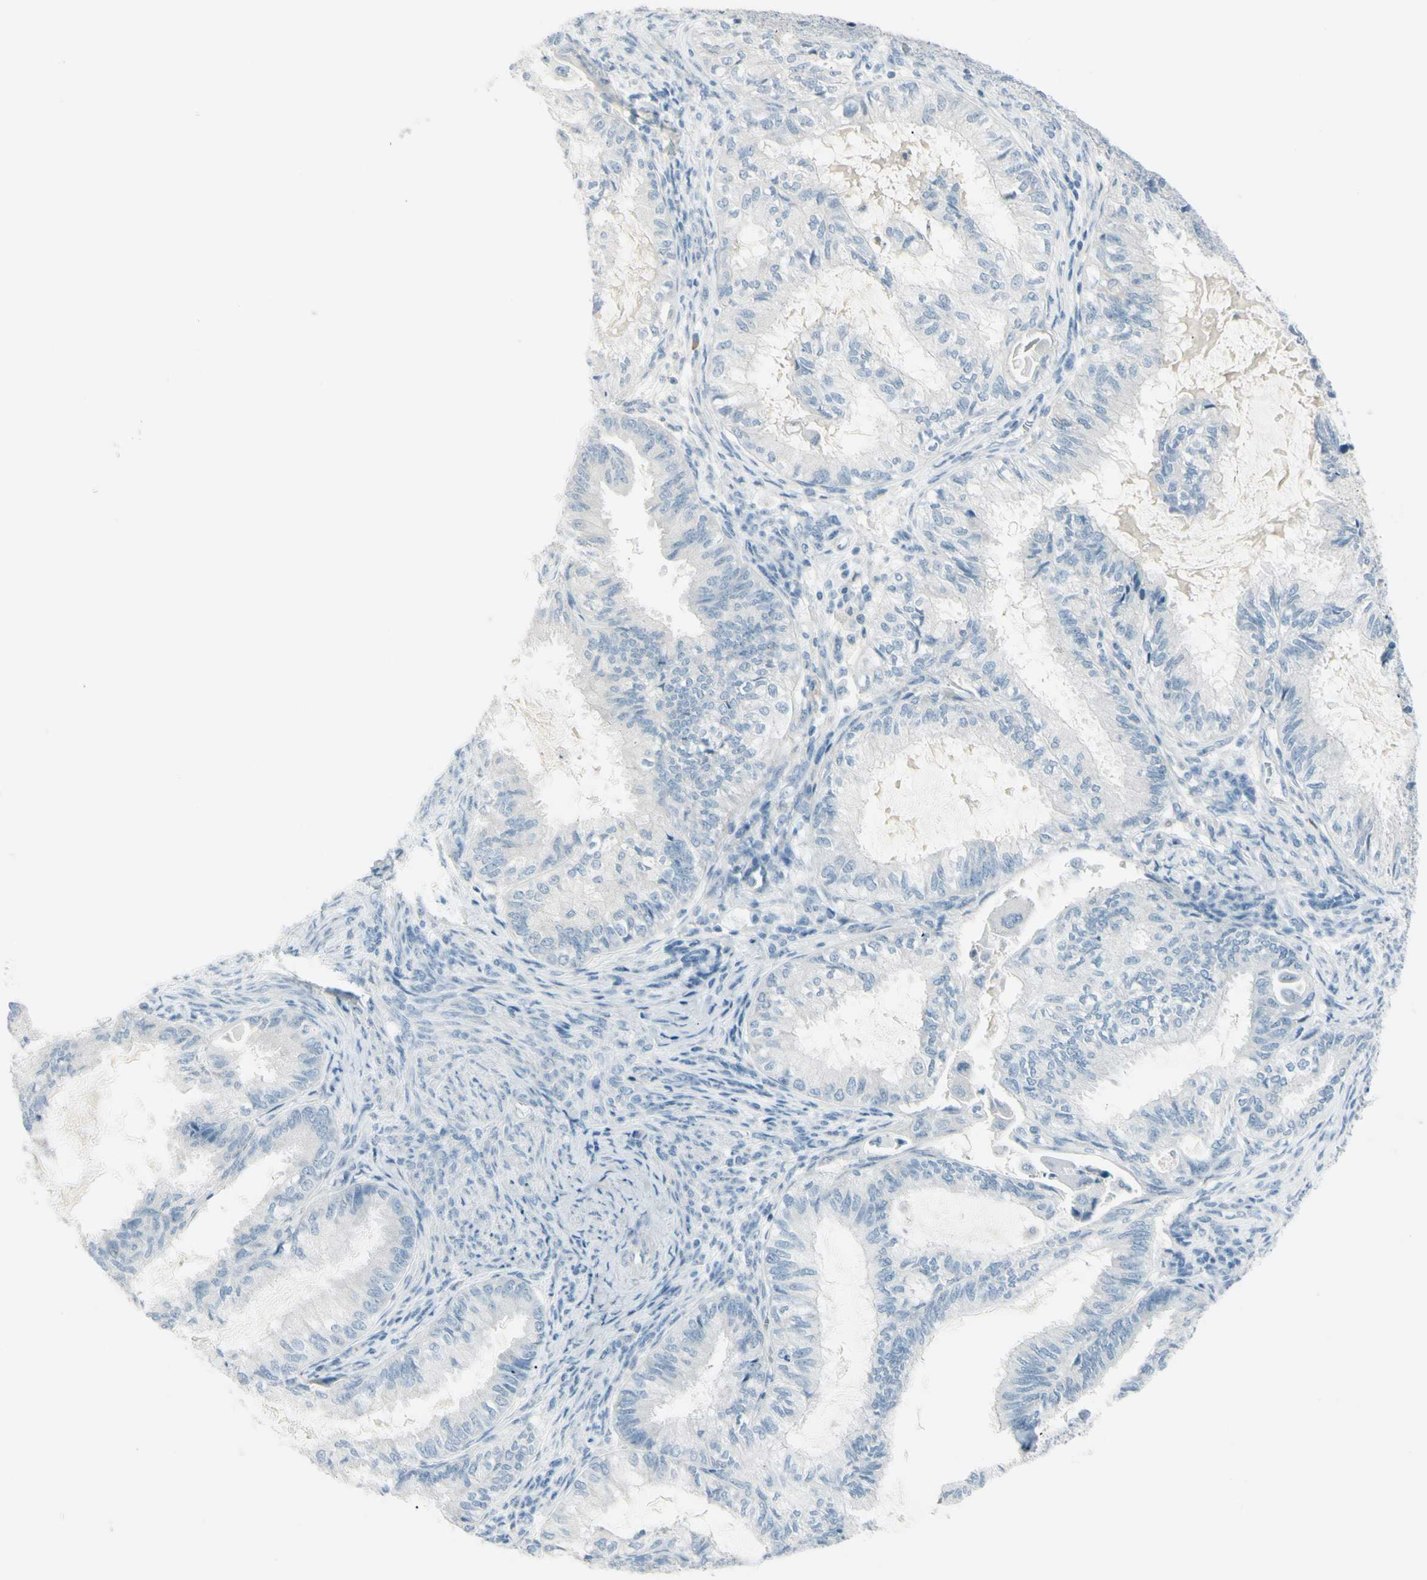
{"staining": {"intensity": "negative", "quantity": "none", "location": "none"}, "tissue": "cervical cancer", "cell_type": "Tumor cells", "image_type": "cancer", "snomed": [{"axis": "morphology", "description": "Normal tissue, NOS"}, {"axis": "morphology", "description": "Adenocarcinoma, NOS"}, {"axis": "topography", "description": "Cervix"}, {"axis": "topography", "description": "Endometrium"}], "caption": "IHC image of neoplastic tissue: cervical cancer (adenocarcinoma) stained with DAB reveals no significant protein positivity in tumor cells.", "gene": "GPR34", "patient": {"sex": "female", "age": 86}}